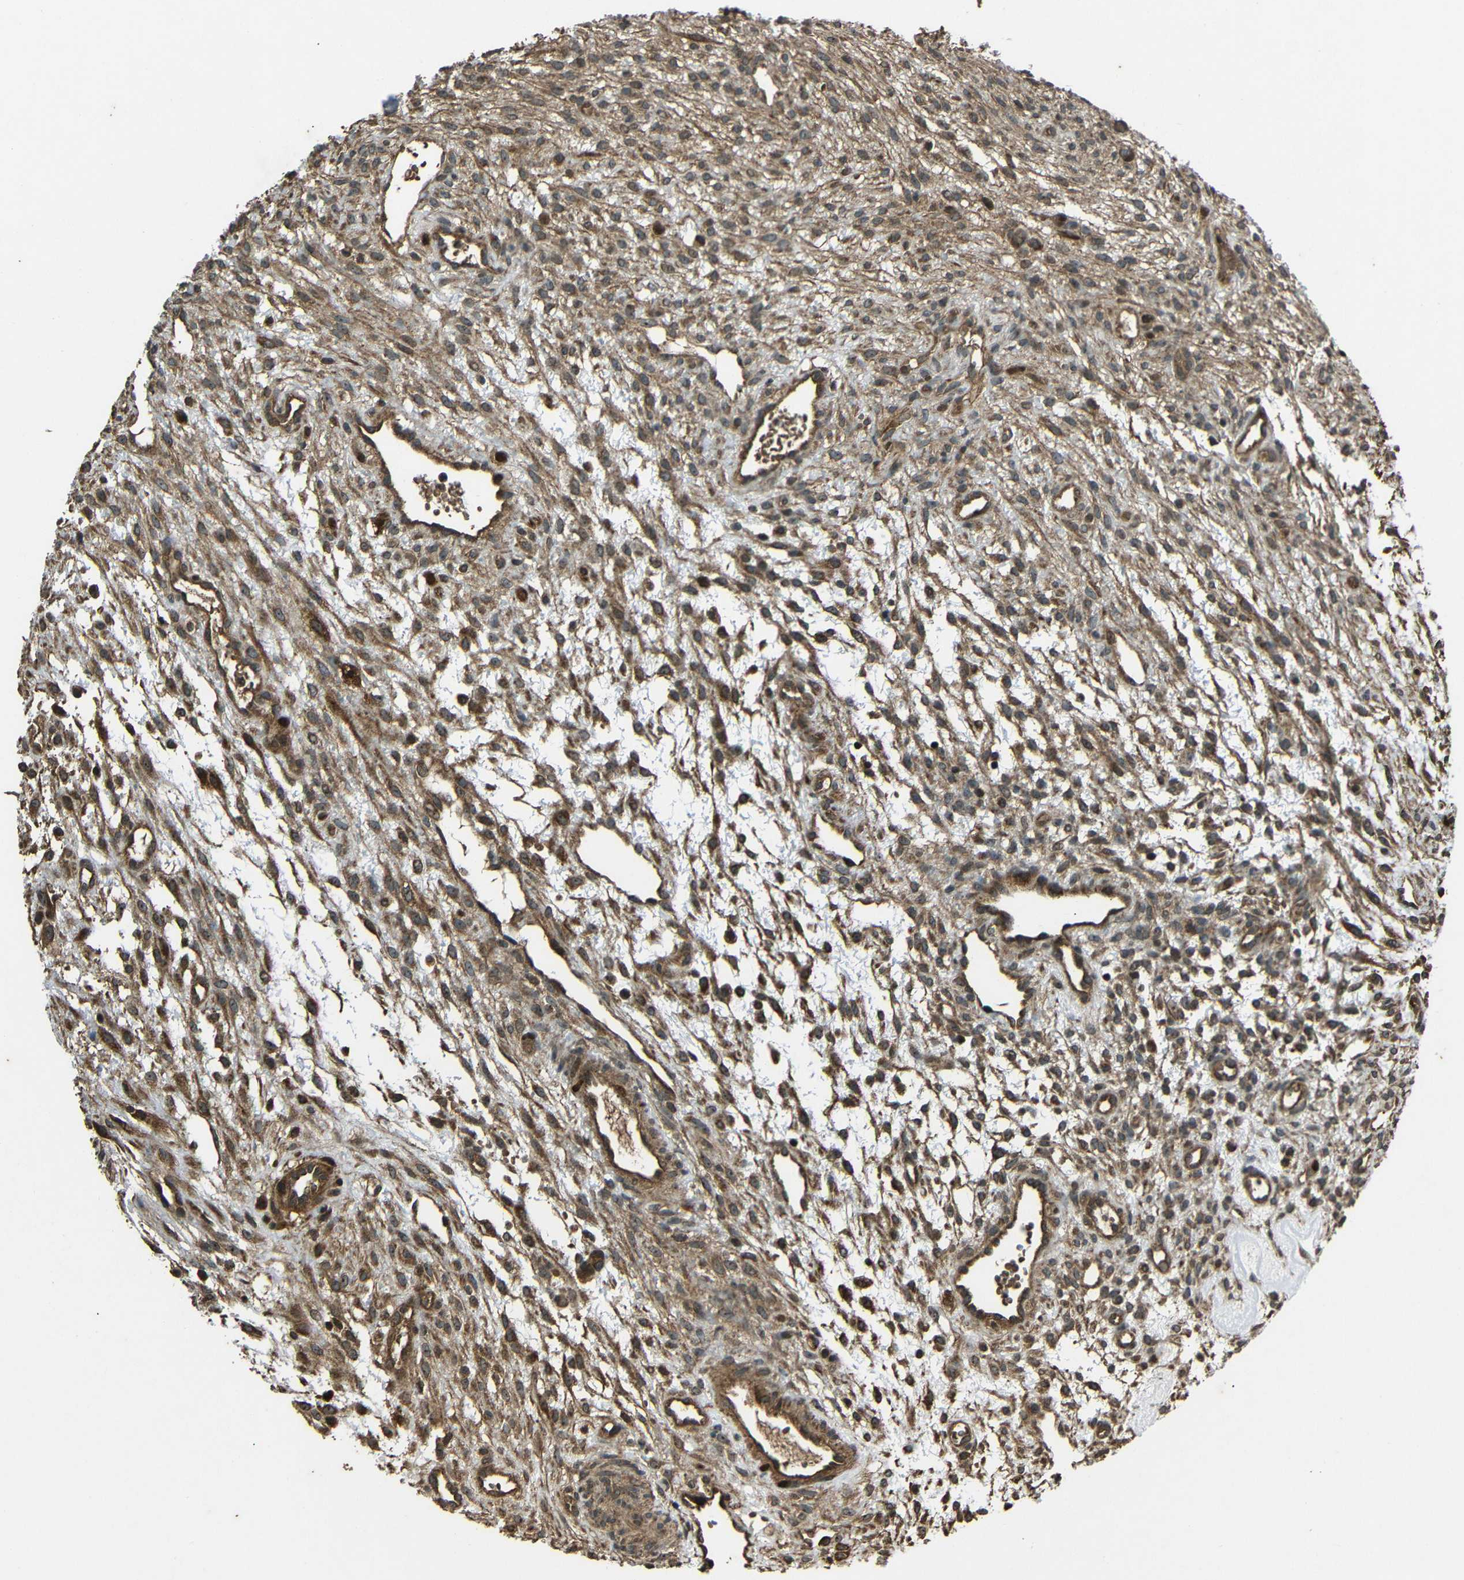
{"staining": {"intensity": "moderate", "quantity": "25%-75%", "location": "cytoplasmic/membranous"}, "tissue": "ovary", "cell_type": "Ovarian stroma cells", "image_type": "normal", "snomed": [{"axis": "morphology", "description": "Normal tissue, NOS"}, {"axis": "morphology", "description": "Cyst, NOS"}, {"axis": "topography", "description": "Ovary"}], "caption": "The immunohistochemical stain highlights moderate cytoplasmic/membranous staining in ovarian stroma cells of unremarkable ovary.", "gene": "PLK2", "patient": {"sex": "female", "age": 18}}